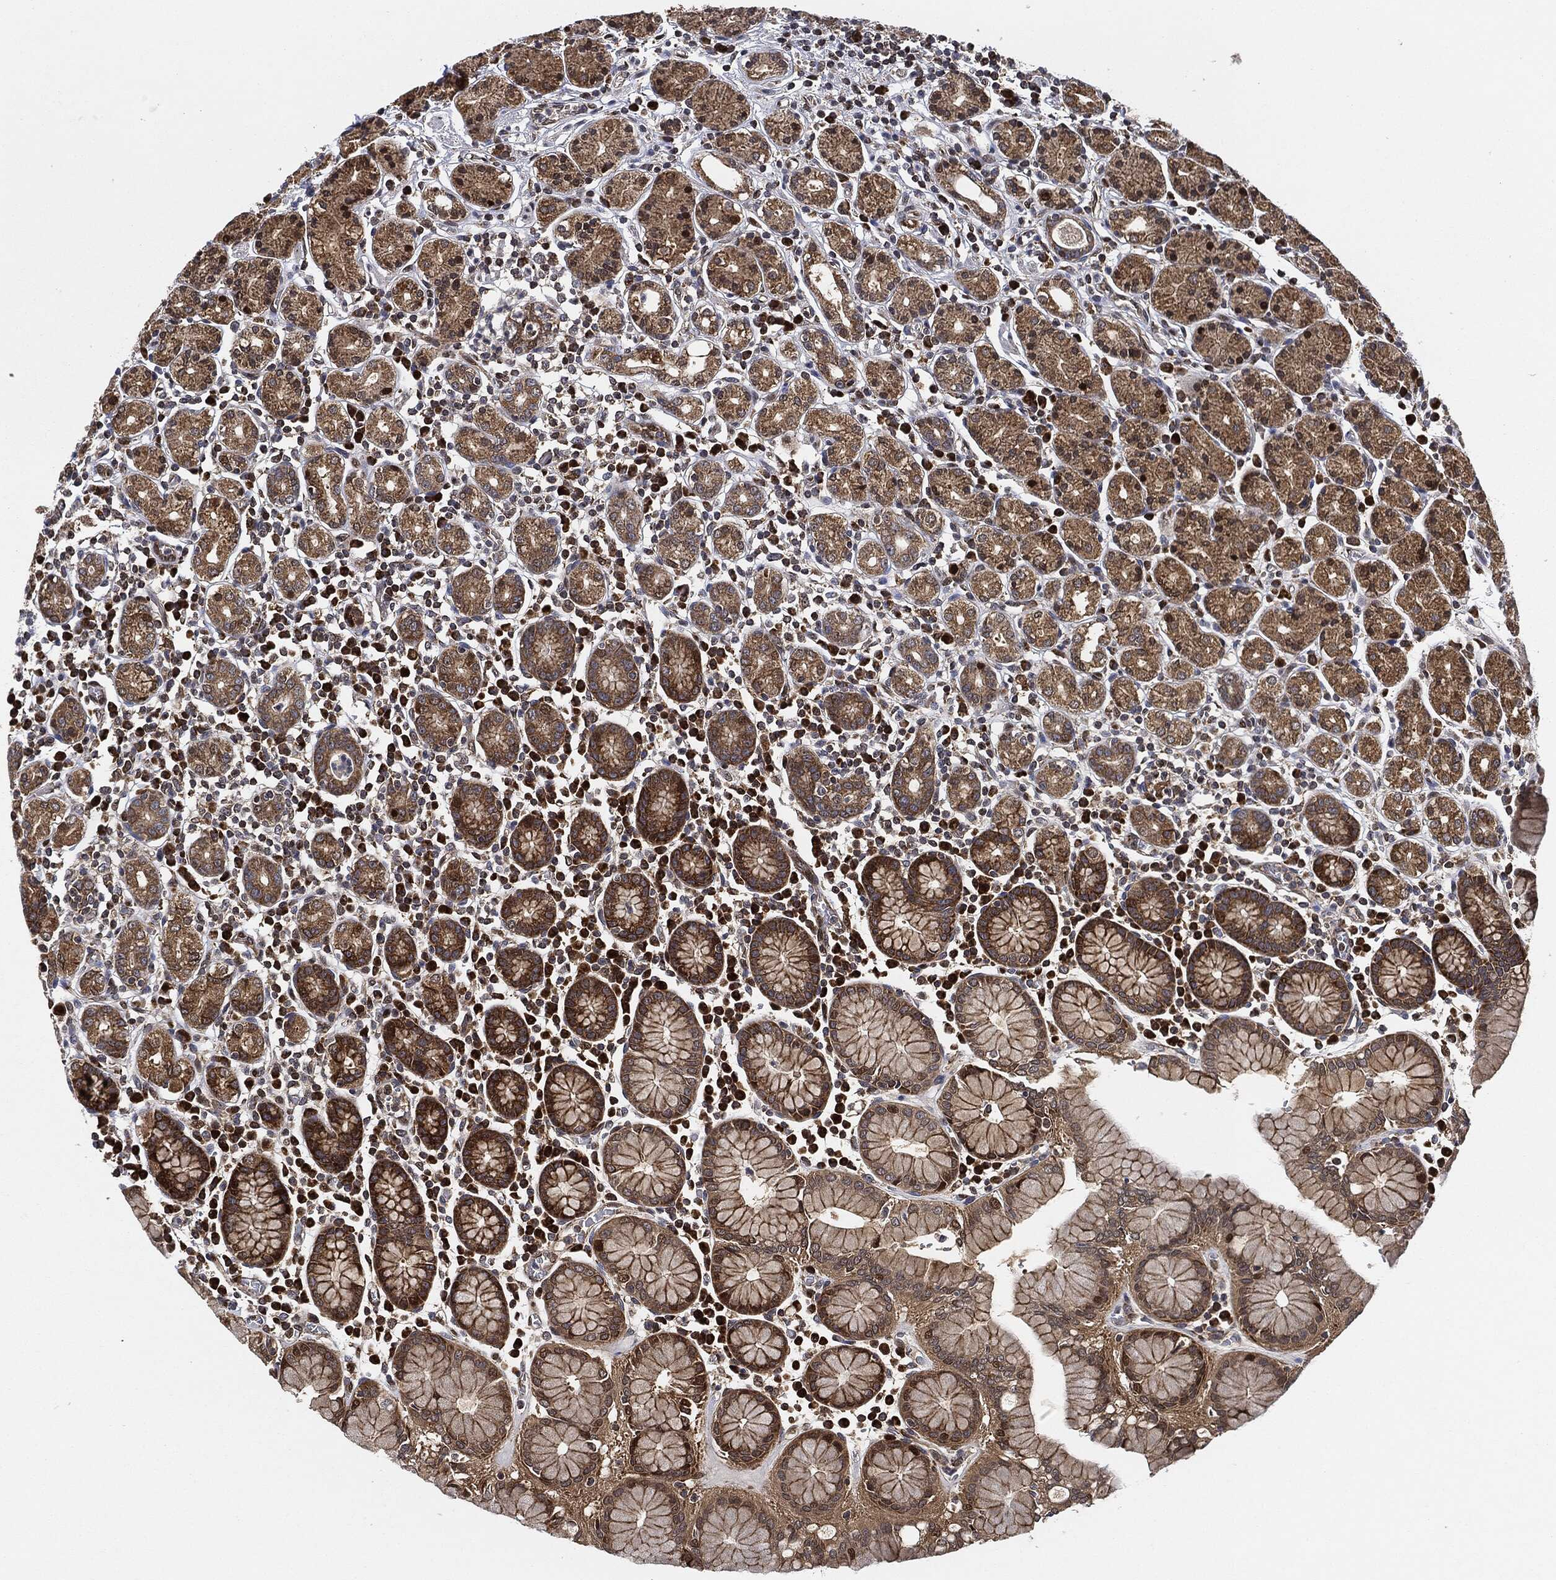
{"staining": {"intensity": "moderate", "quantity": ">75%", "location": "cytoplasmic/membranous"}, "tissue": "stomach", "cell_type": "Glandular cells", "image_type": "normal", "snomed": [{"axis": "morphology", "description": "Normal tissue, NOS"}, {"axis": "topography", "description": "Stomach, upper"}, {"axis": "topography", "description": "Stomach"}], "caption": "Protein expression analysis of unremarkable human stomach reveals moderate cytoplasmic/membranous staining in approximately >75% of glandular cells. (brown staining indicates protein expression, while blue staining denotes nuclei).", "gene": "RNASEL", "patient": {"sex": "male", "age": 62}}